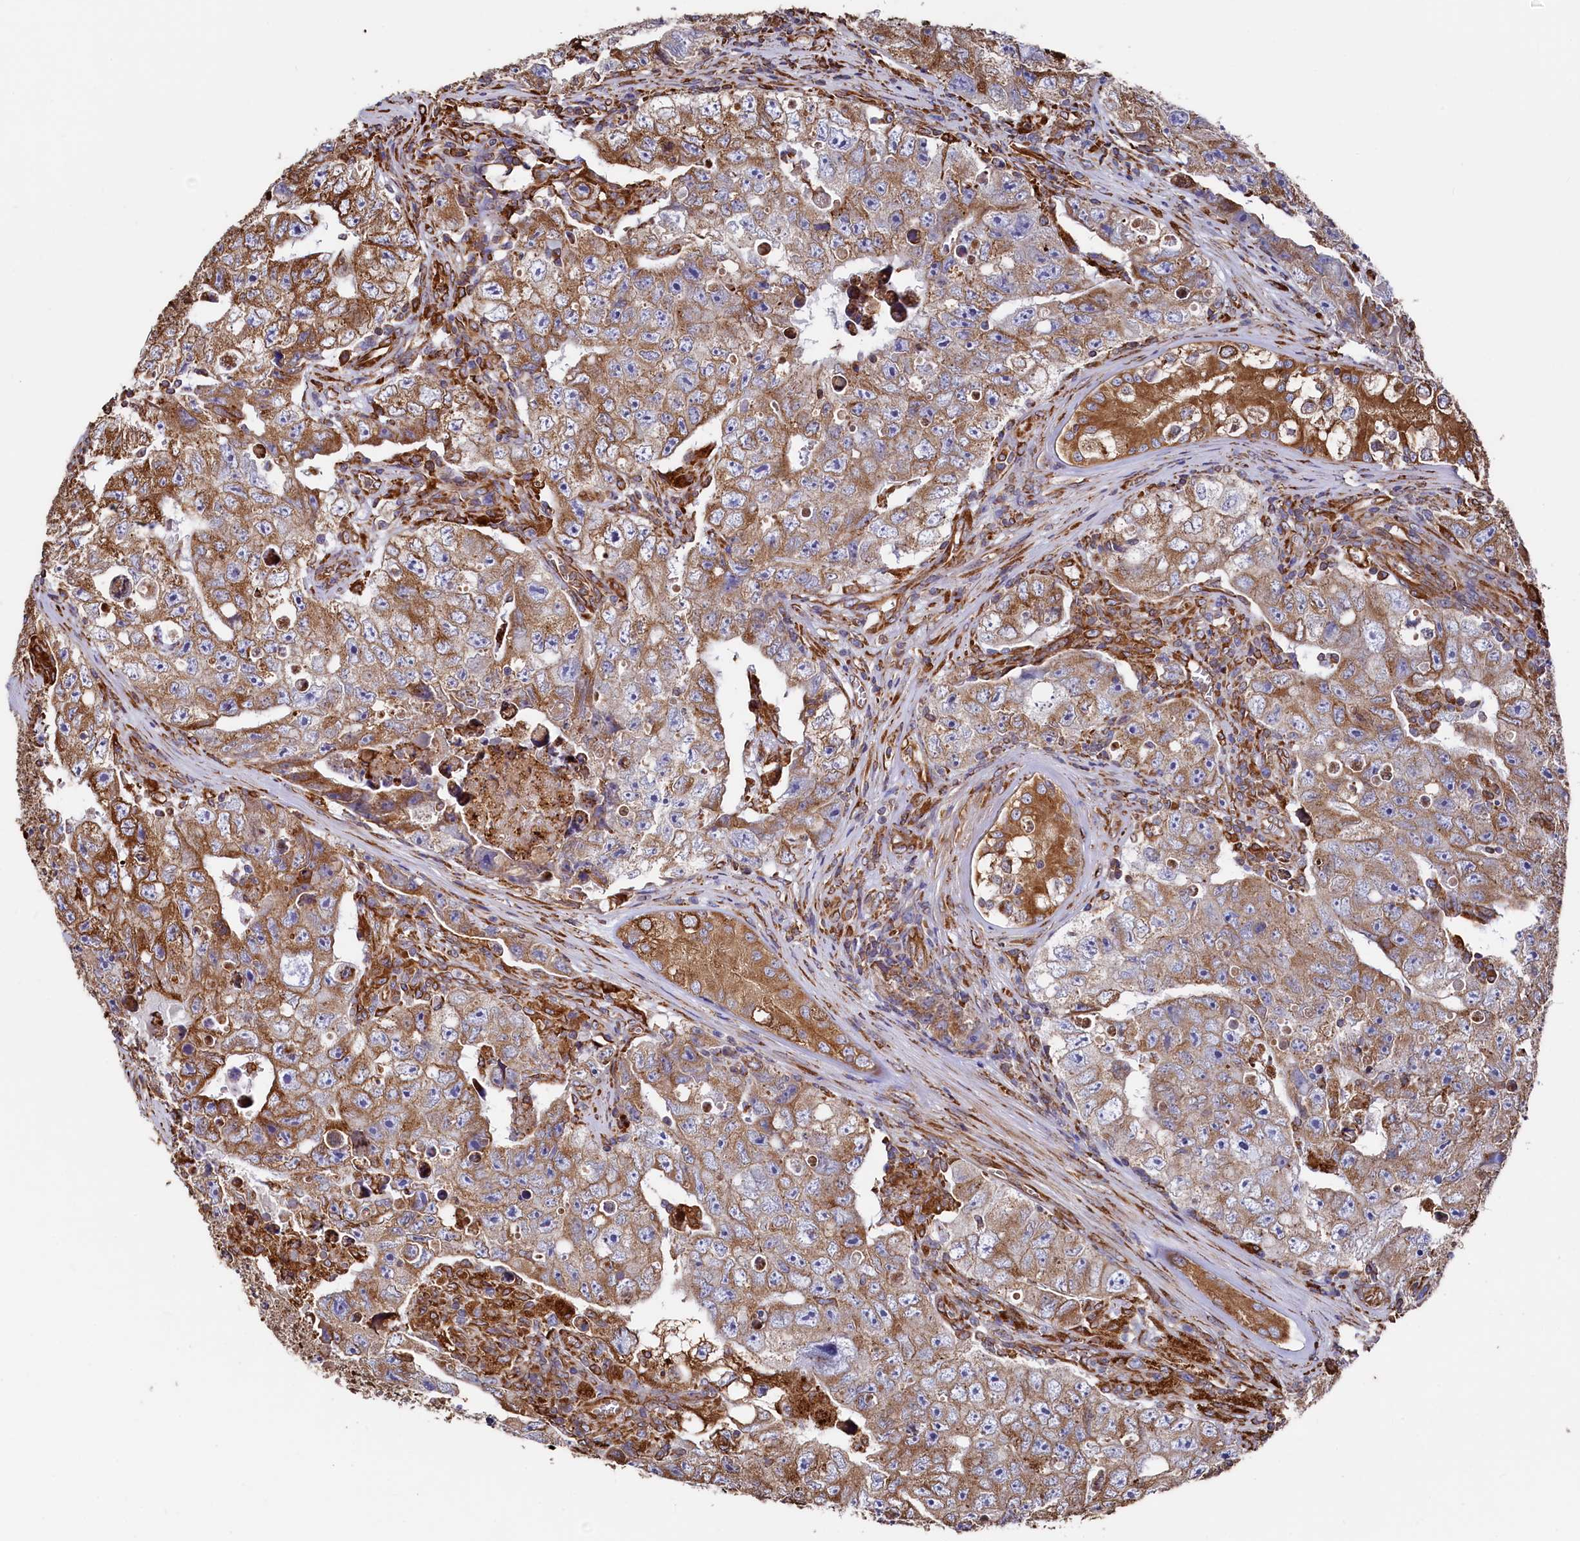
{"staining": {"intensity": "moderate", "quantity": ">75%", "location": "cytoplasmic/membranous"}, "tissue": "testis cancer", "cell_type": "Tumor cells", "image_type": "cancer", "snomed": [{"axis": "morphology", "description": "Carcinoma, Embryonal, NOS"}, {"axis": "topography", "description": "Testis"}], "caption": "IHC photomicrograph of neoplastic tissue: human testis cancer (embryonal carcinoma) stained using IHC displays medium levels of moderate protein expression localized specifically in the cytoplasmic/membranous of tumor cells, appearing as a cytoplasmic/membranous brown color.", "gene": "NEURL1B", "patient": {"sex": "male", "age": 17}}